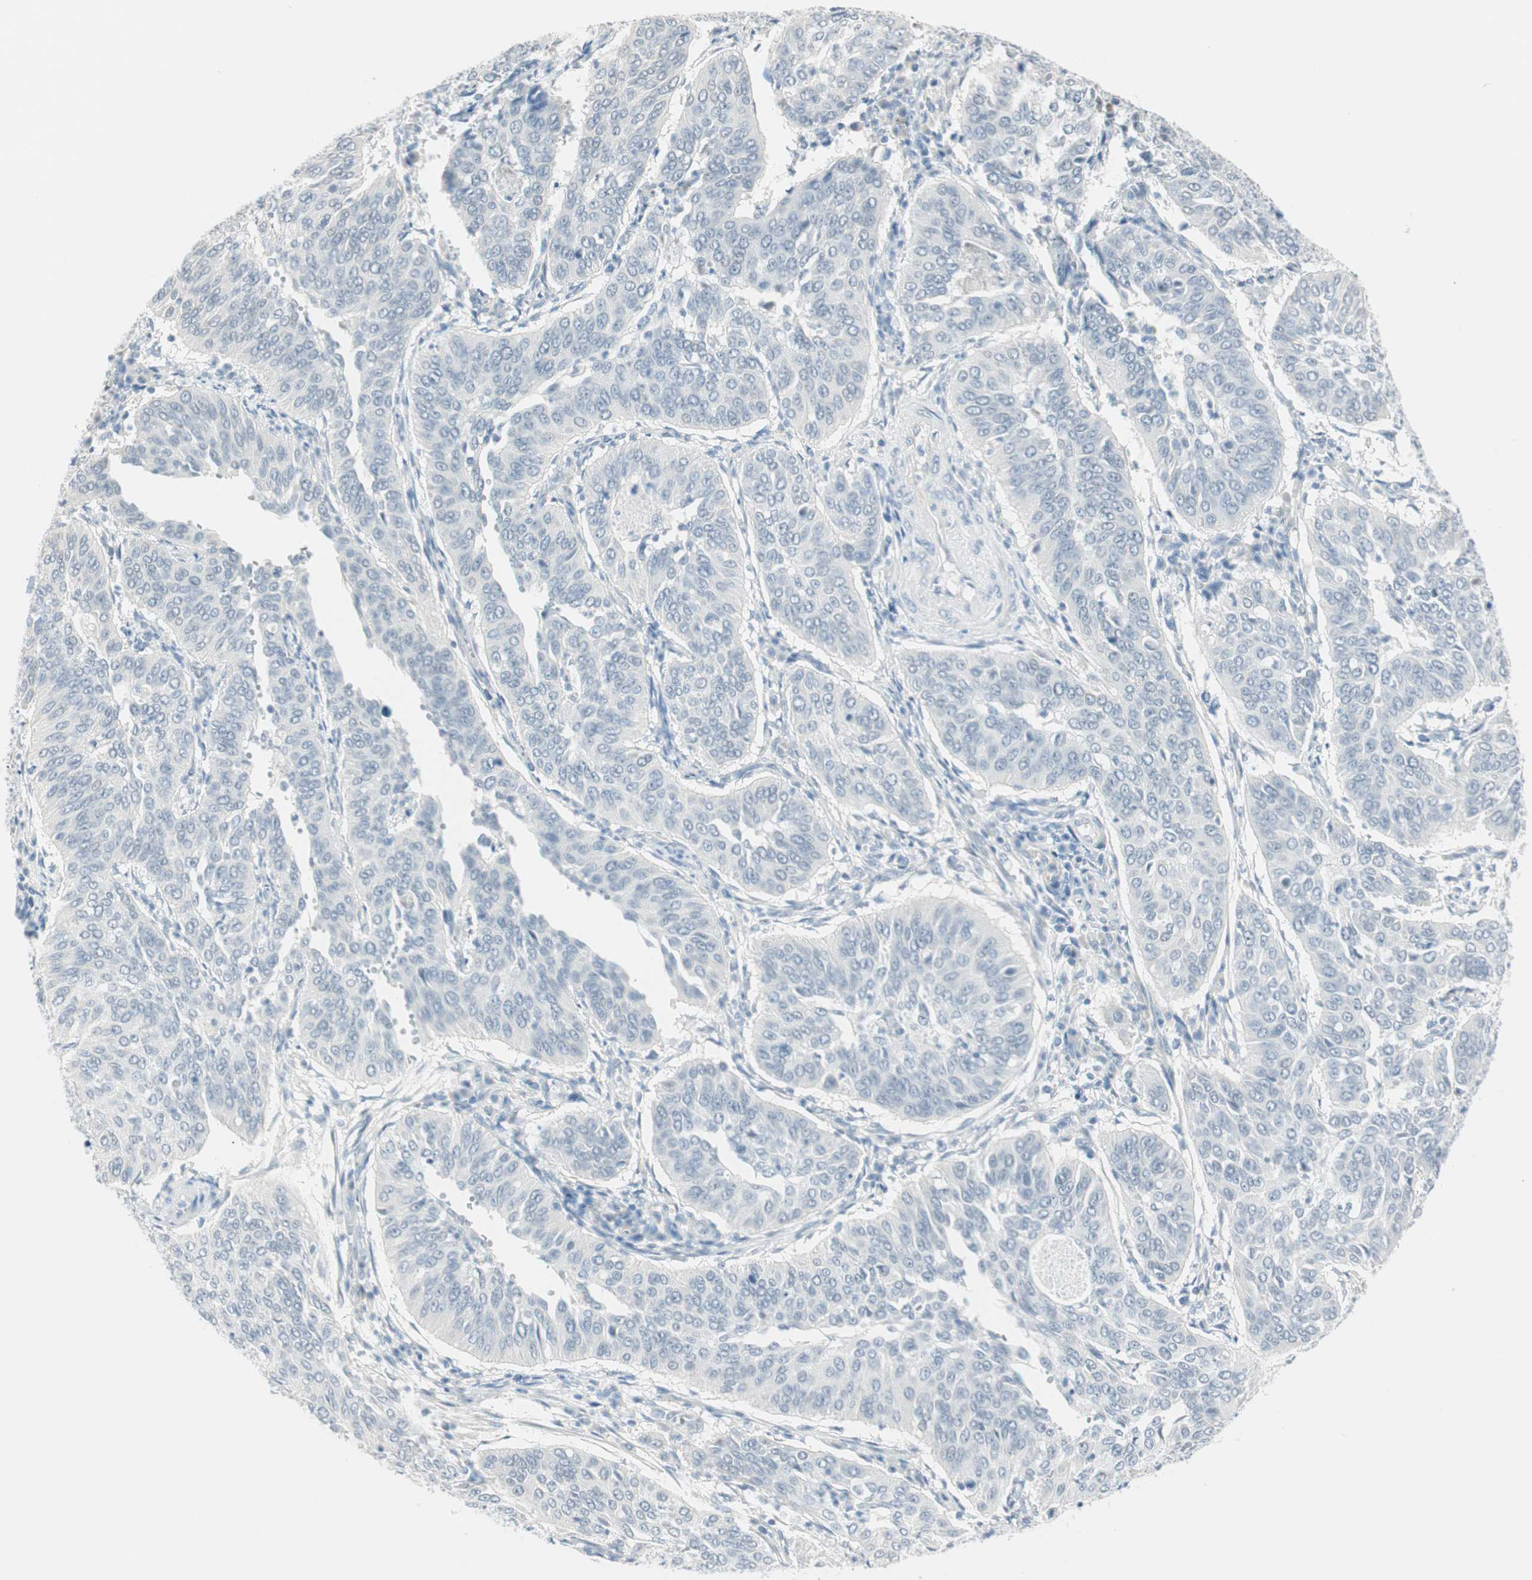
{"staining": {"intensity": "negative", "quantity": "none", "location": "none"}, "tissue": "cervical cancer", "cell_type": "Tumor cells", "image_type": "cancer", "snomed": [{"axis": "morphology", "description": "Normal tissue, NOS"}, {"axis": "morphology", "description": "Squamous cell carcinoma, NOS"}, {"axis": "topography", "description": "Cervix"}], "caption": "A micrograph of human cervical squamous cell carcinoma is negative for staining in tumor cells.", "gene": "MLLT10", "patient": {"sex": "female", "age": 39}}